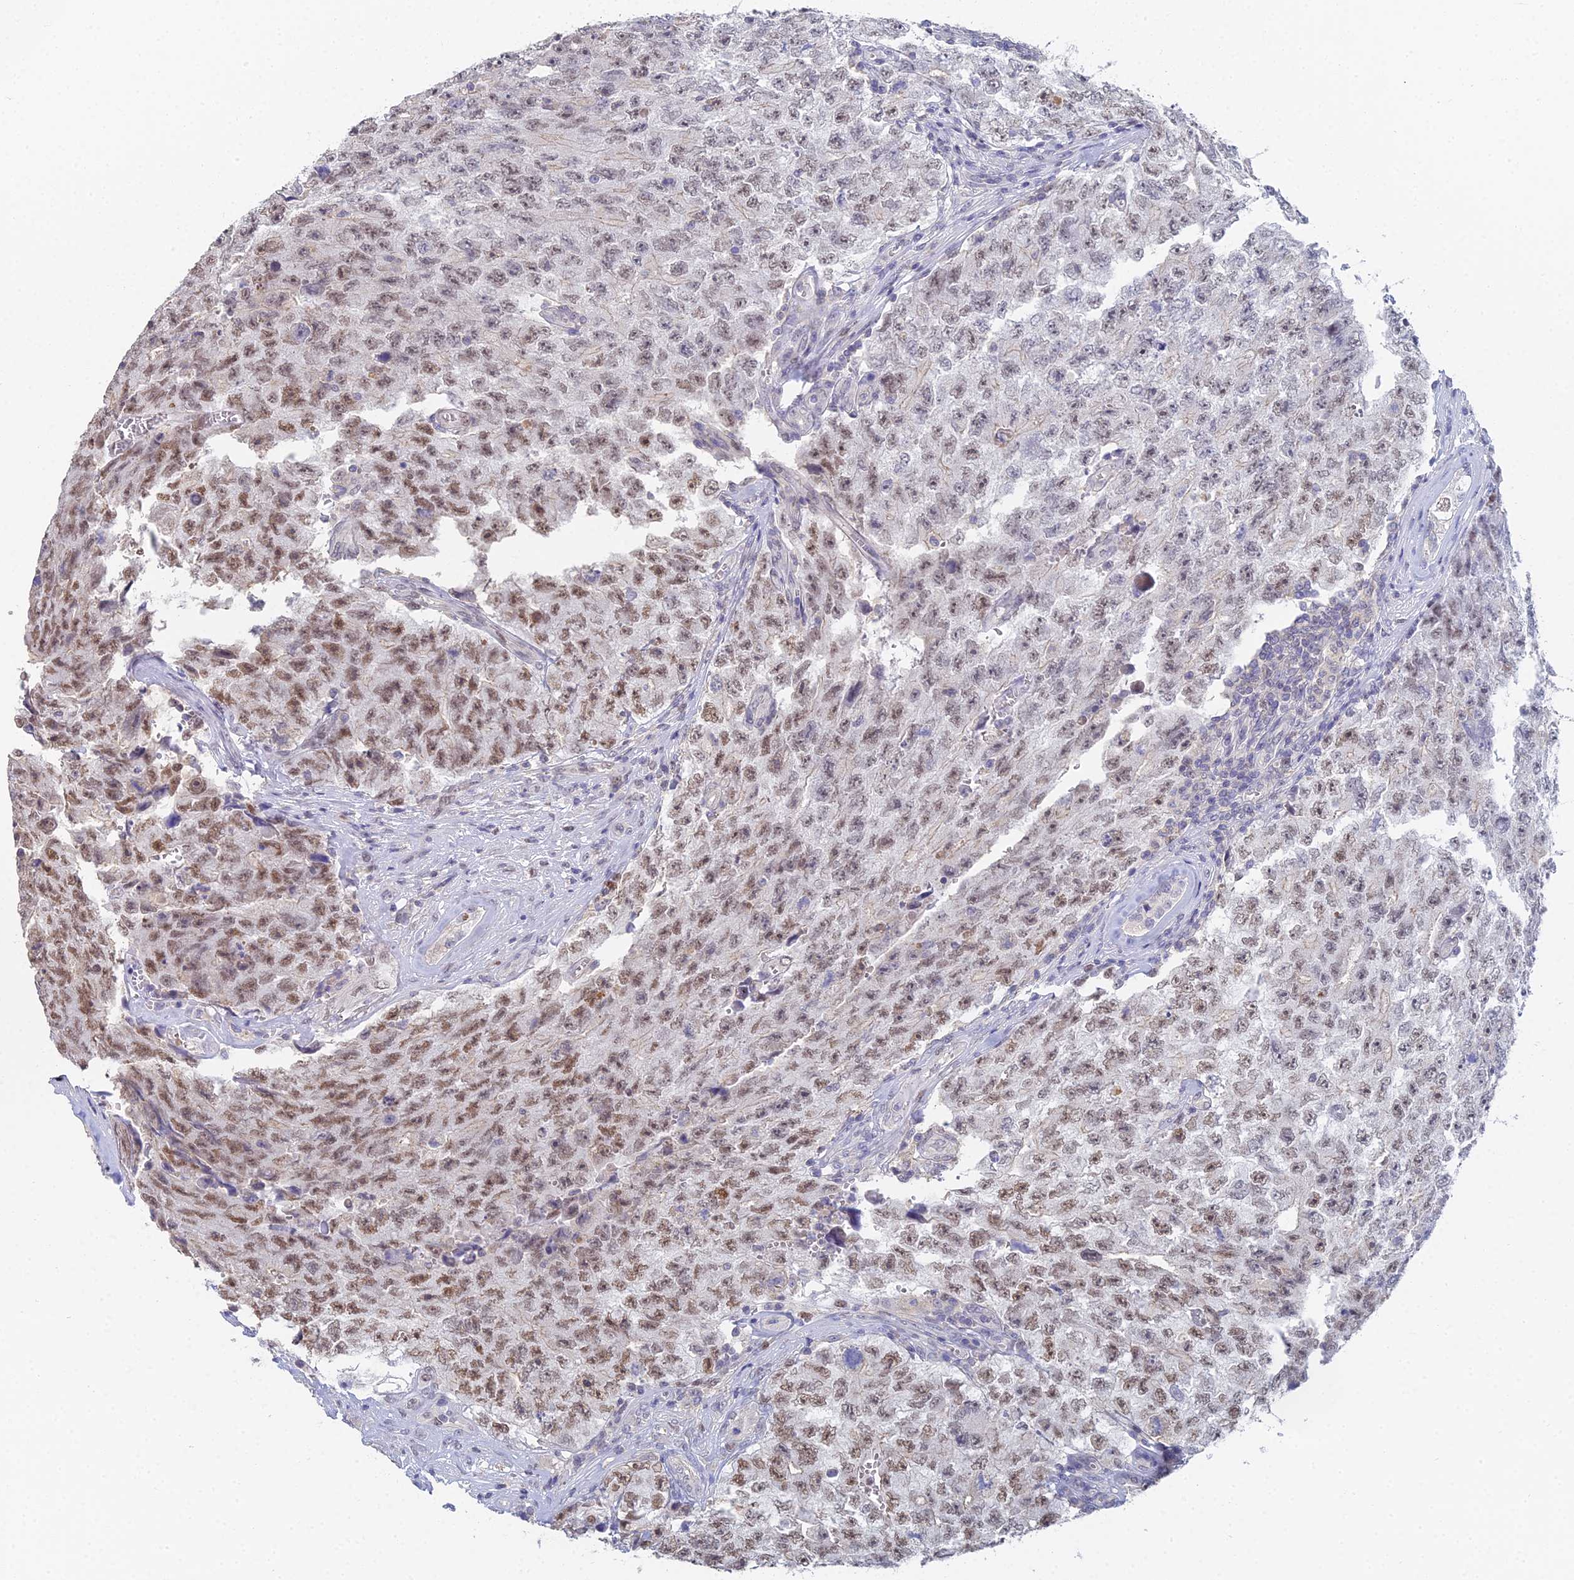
{"staining": {"intensity": "moderate", "quantity": "25%-75%", "location": "nuclear"}, "tissue": "testis cancer", "cell_type": "Tumor cells", "image_type": "cancer", "snomed": [{"axis": "morphology", "description": "Carcinoma, Embryonal, NOS"}, {"axis": "topography", "description": "Testis"}], "caption": "IHC (DAB) staining of human testis cancer (embryonal carcinoma) shows moderate nuclear protein expression in about 25%-75% of tumor cells. (IHC, brightfield microscopy, high magnification).", "gene": "MCM2", "patient": {"sex": "male", "age": 17}}